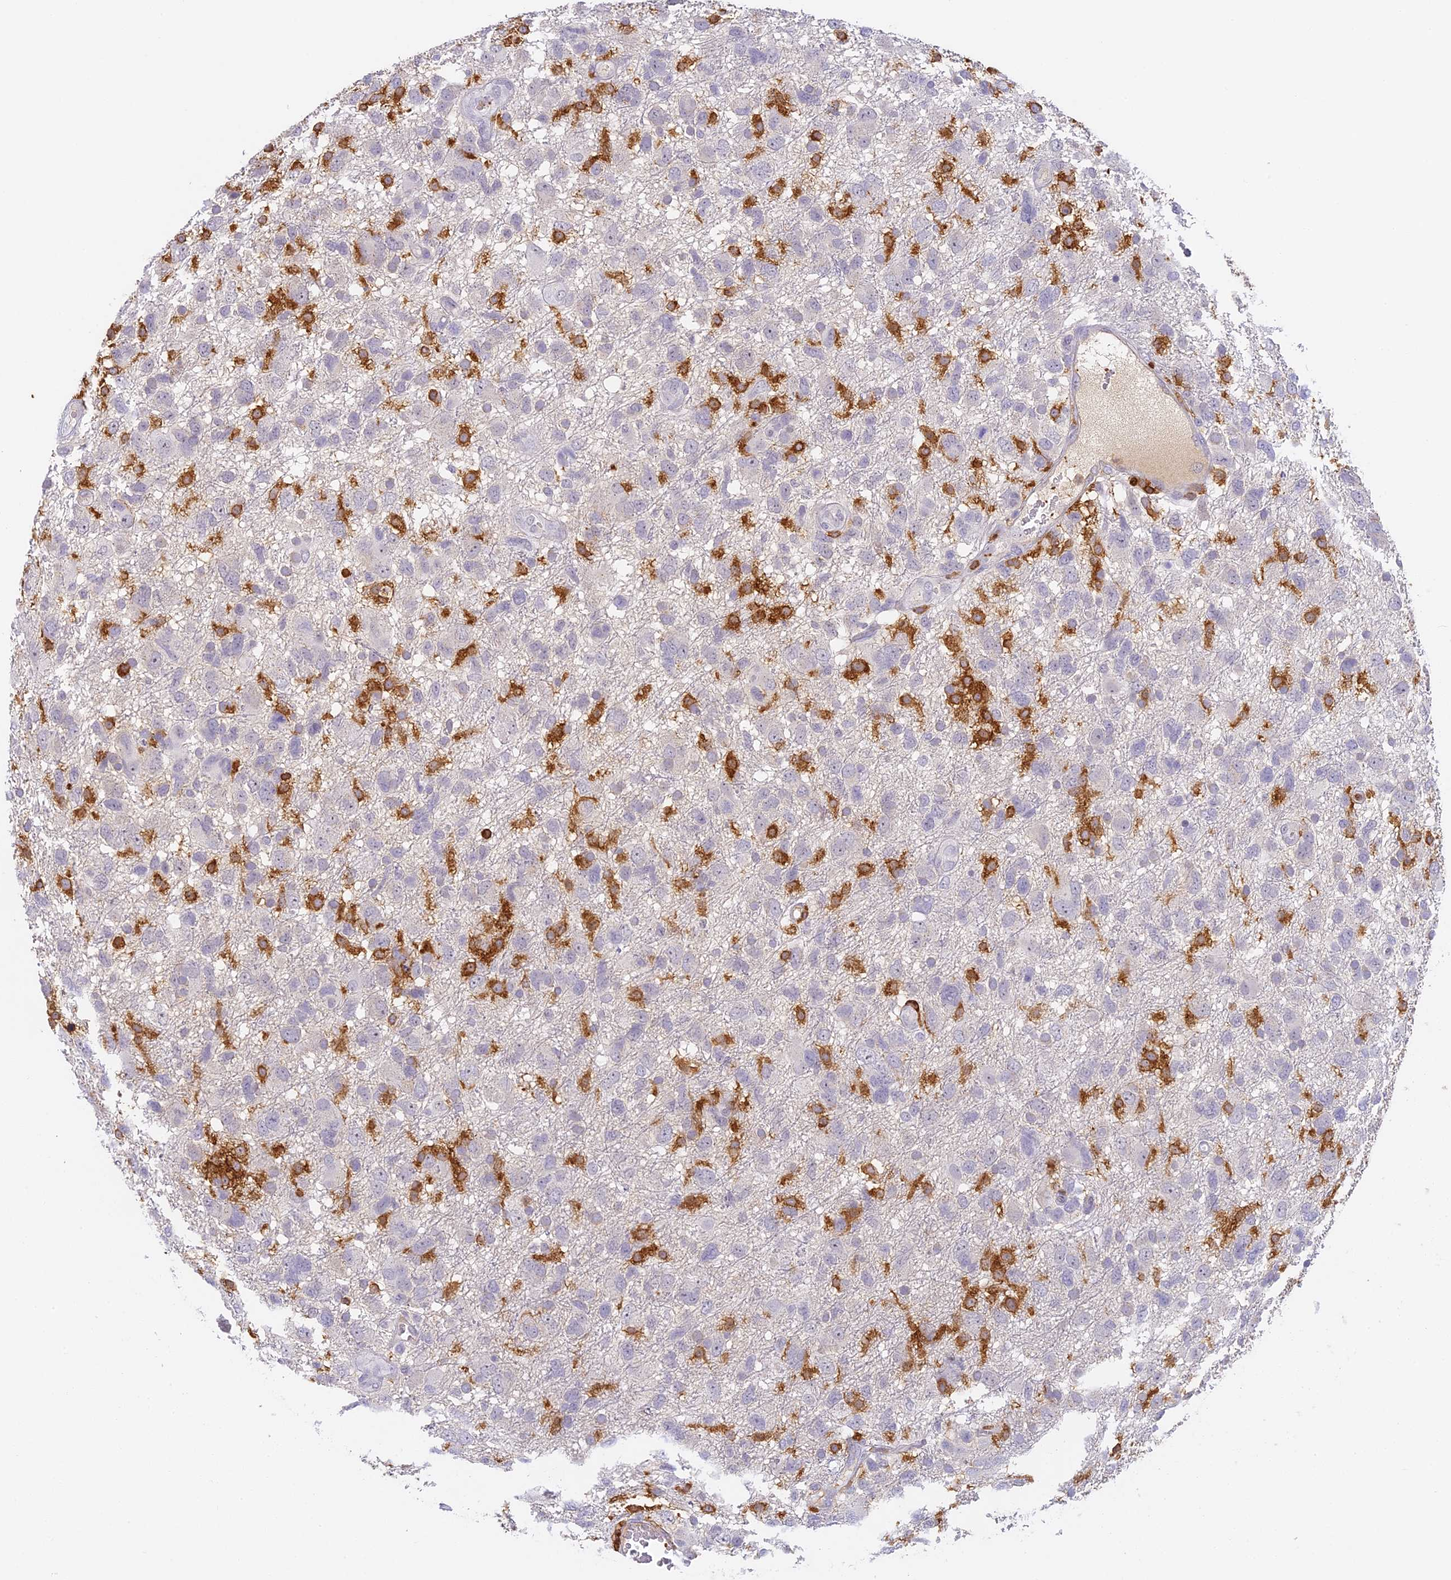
{"staining": {"intensity": "negative", "quantity": "none", "location": "none"}, "tissue": "glioma", "cell_type": "Tumor cells", "image_type": "cancer", "snomed": [{"axis": "morphology", "description": "Glioma, malignant, High grade"}, {"axis": "topography", "description": "Brain"}], "caption": "This photomicrograph is of glioma stained with IHC to label a protein in brown with the nuclei are counter-stained blue. There is no staining in tumor cells.", "gene": "FYB1", "patient": {"sex": "male", "age": 61}}